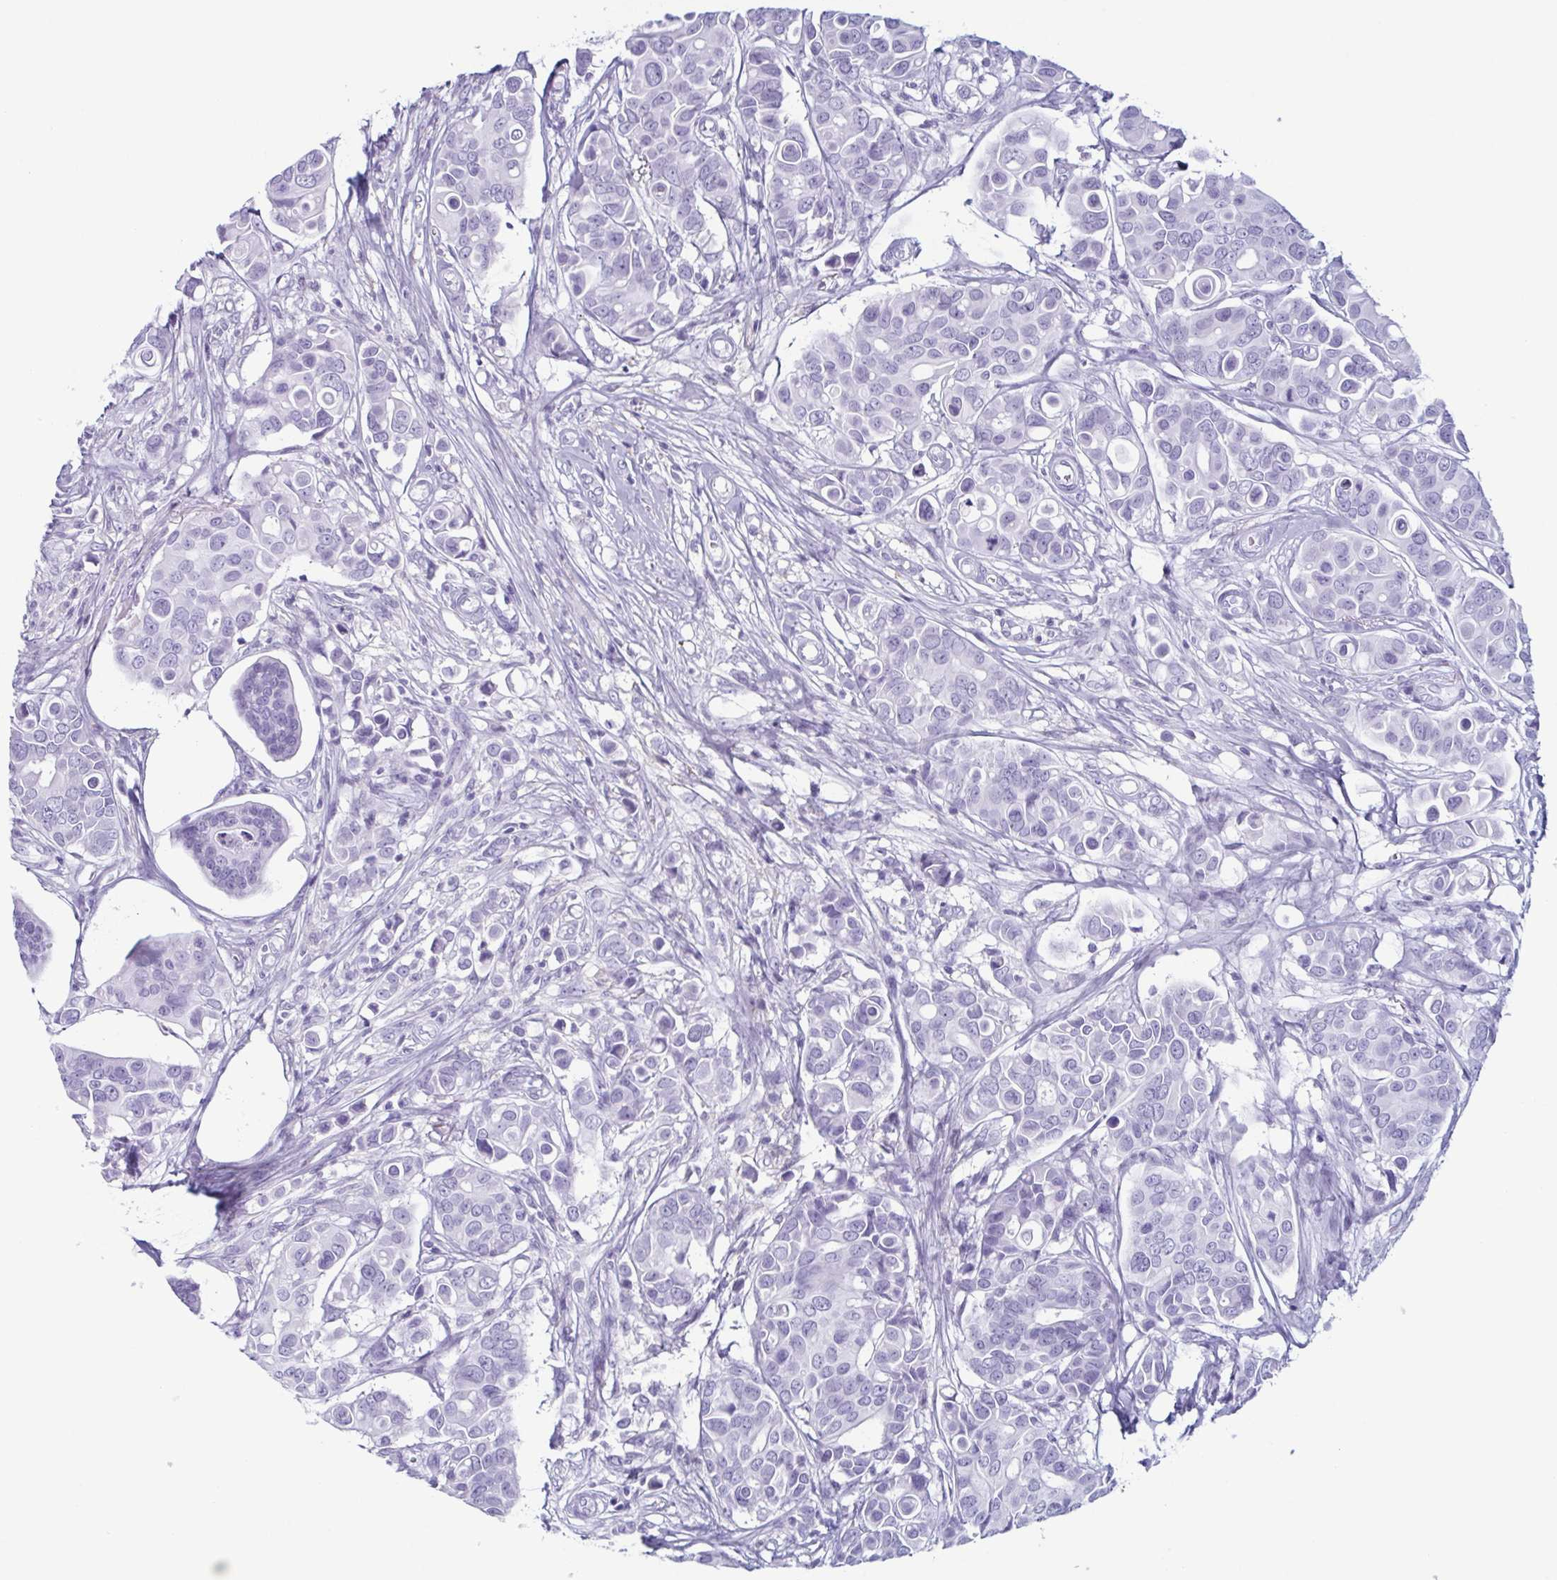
{"staining": {"intensity": "negative", "quantity": "none", "location": "none"}, "tissue": "breast cancer", "cell_type": "Tumor cells", "image_type": "cancer", "snomed": [{"axis": "morphology", "description": "Normal tissue, NOS"}, {"axis": "morphology", "description": "Duct carcinoma"}, {"axis": "topography", "description": "Skin"}, {"axis": "topography", "description": "Breast"}], "caption": "Tumor cells show no significant expression in breast cancer. (Immunohistochemistry, brightfield microscopy, high magnification).", "gene": "ENKUR", "patient": {"sex": "female", "age": 54}}